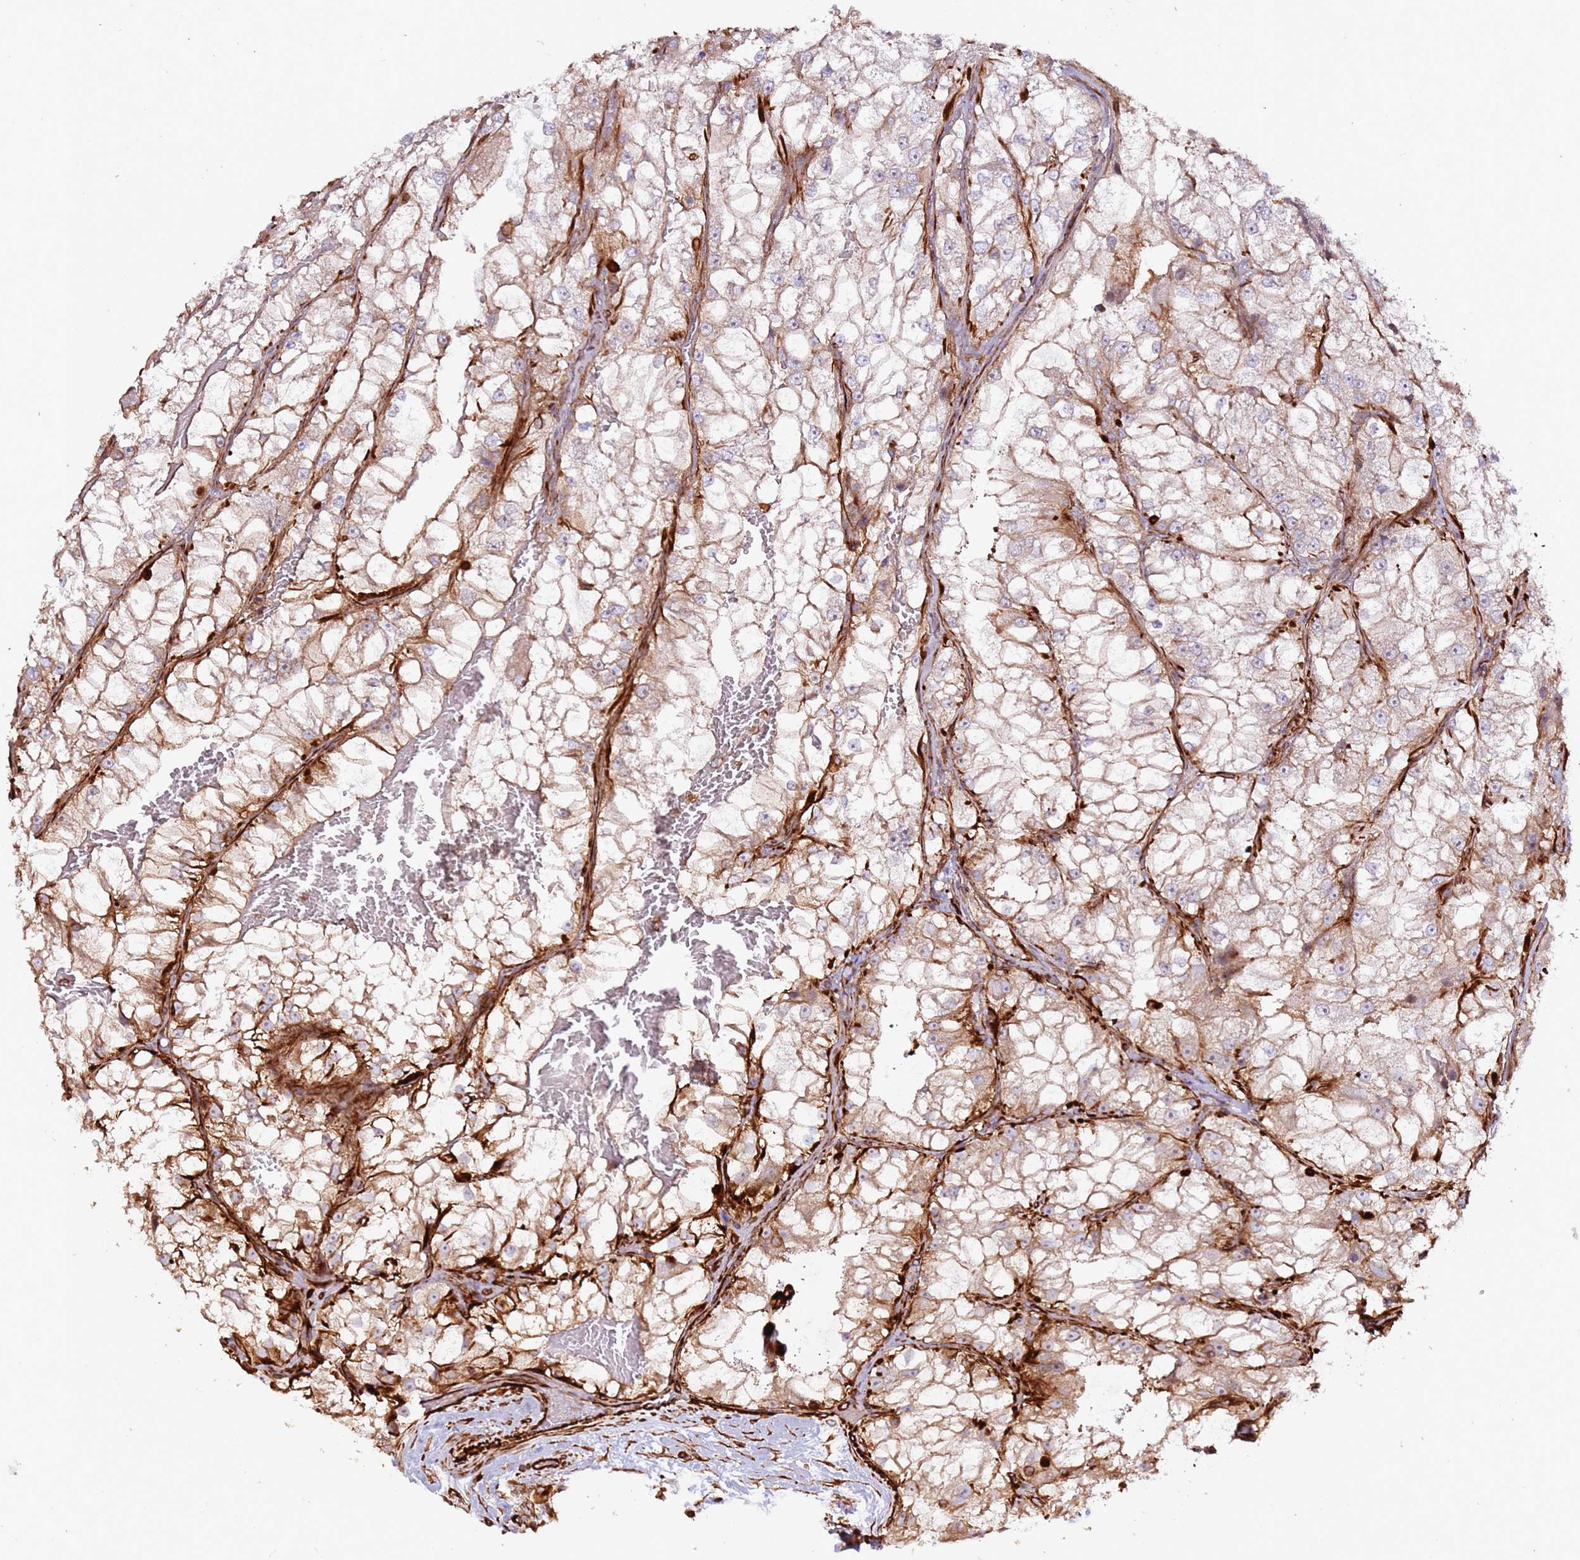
{"staining": {"intensity": "moderate", "quantity": "25%-75%", "location": "cytoplasmic/membranous"}, "tissue": "renal cancer", "cell_type": "Tumor cells", "image_type": "cancer", "snomed": [{"axis": "morphology", "description": "Adenocarcinoma, NOS"}, {"axis": "topography", "description": "Kidney"}], "caption": "Immunohistochemistry (IHC) image of human renal adenocarcinoma stained for a protein (brown), which shows medium levels of moderate cytoplasmic/membranous positivity in approximately 25%-75% of tumor cells.", "gene": "MRGPRE", "patient": {"sex": "female", "age": 72}}